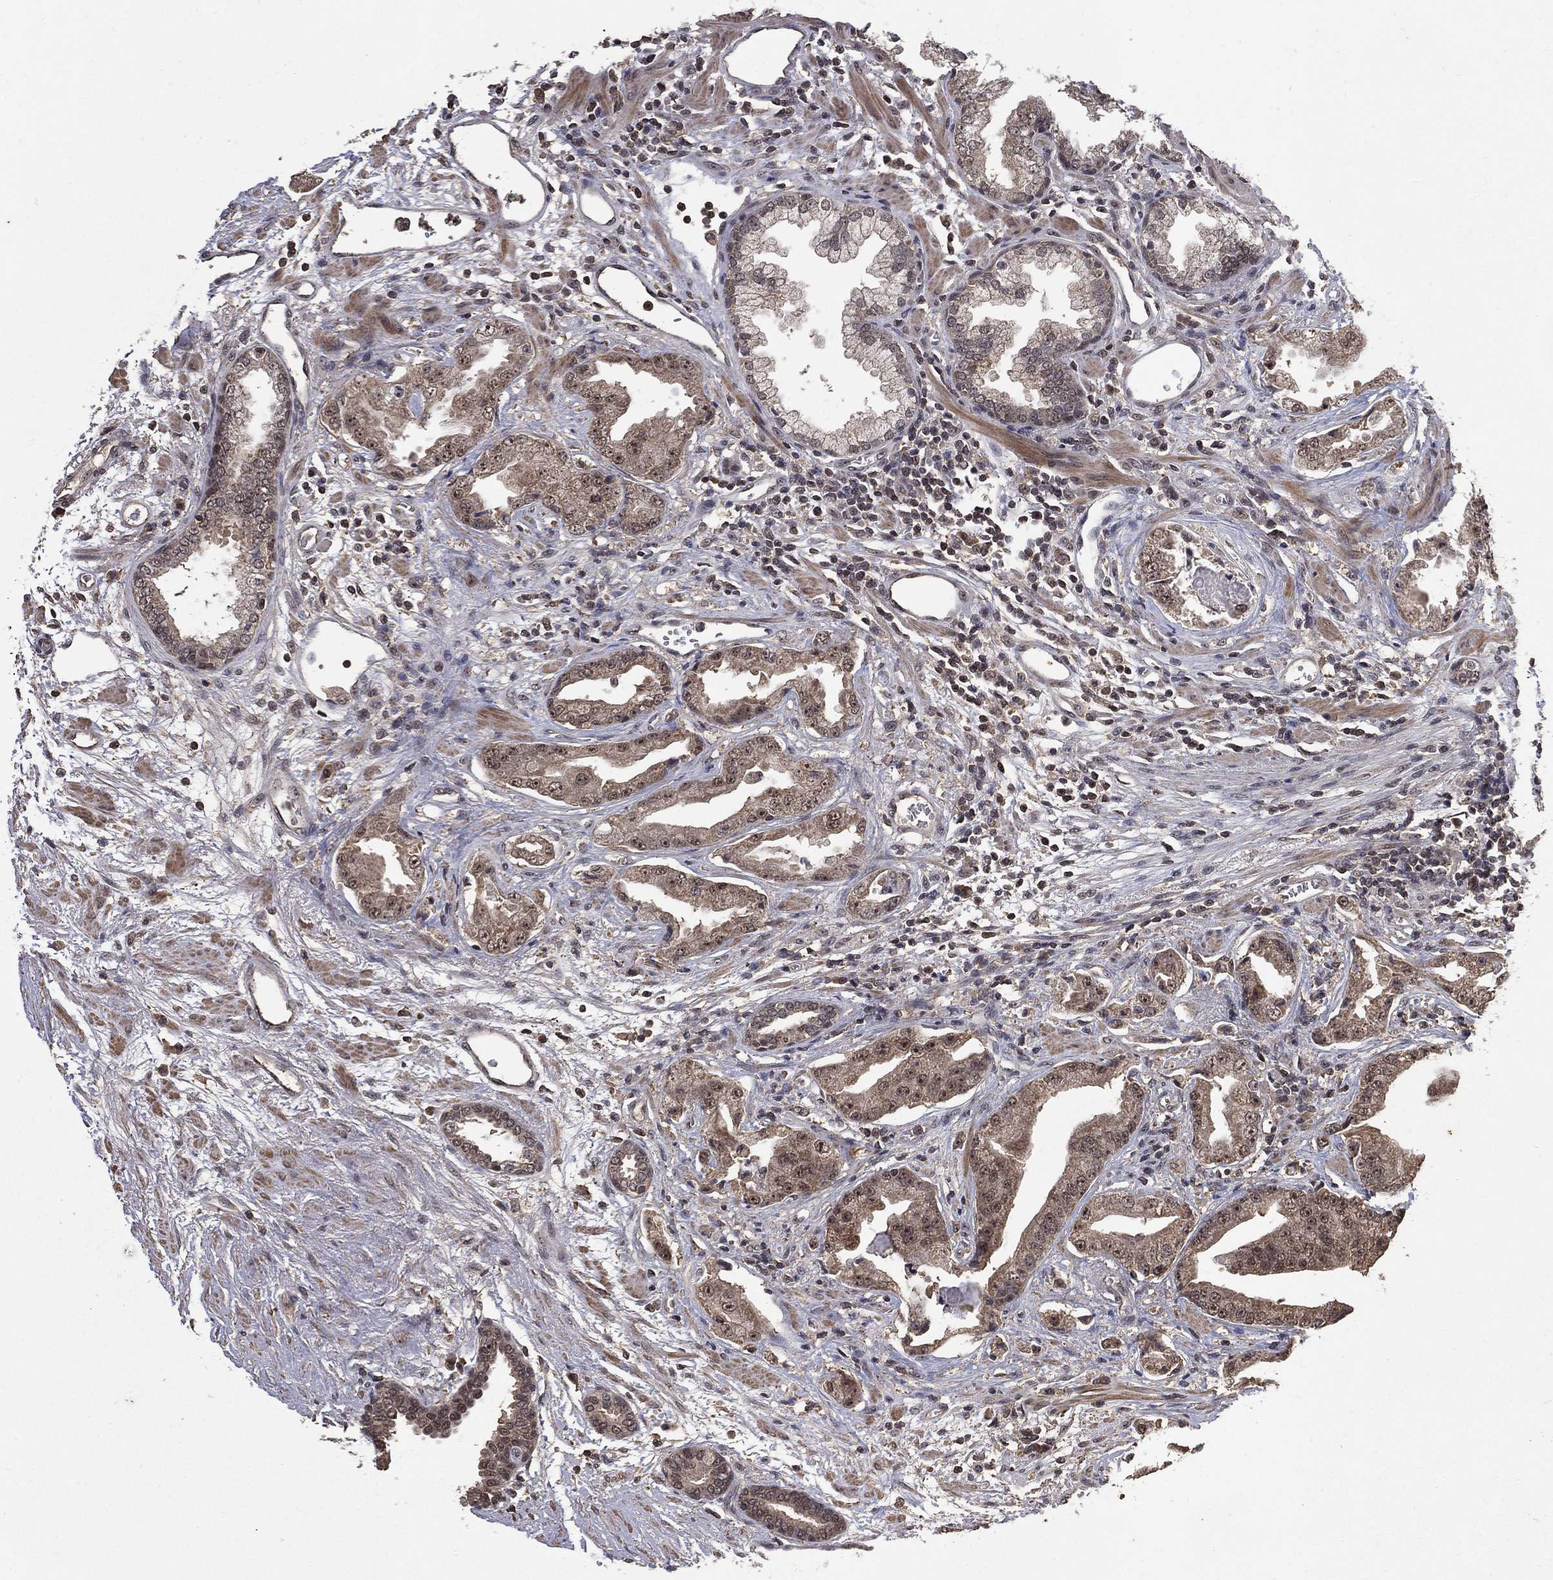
{"staining": {"intensity": "weak", "quantity": "<25%", "location": "cytoplasmic/membranous"}, "tissue": "prostate cancer", "cell_type": "Tumor cells", "image_type": "cancer", "snomed": [{"axis": "morphology", "description": "Adenocarcinoma, Low grade"}, {"axis": "topography", "description": "Prostate"}], "caption": "This is a histopathology image of immunohistochemistry staining of low-grade adenocarcinoma (prostate), which shows no expression in tumor cells.", "gene": "NELFCD", "patient": {"sex": "male", "age": 62}}